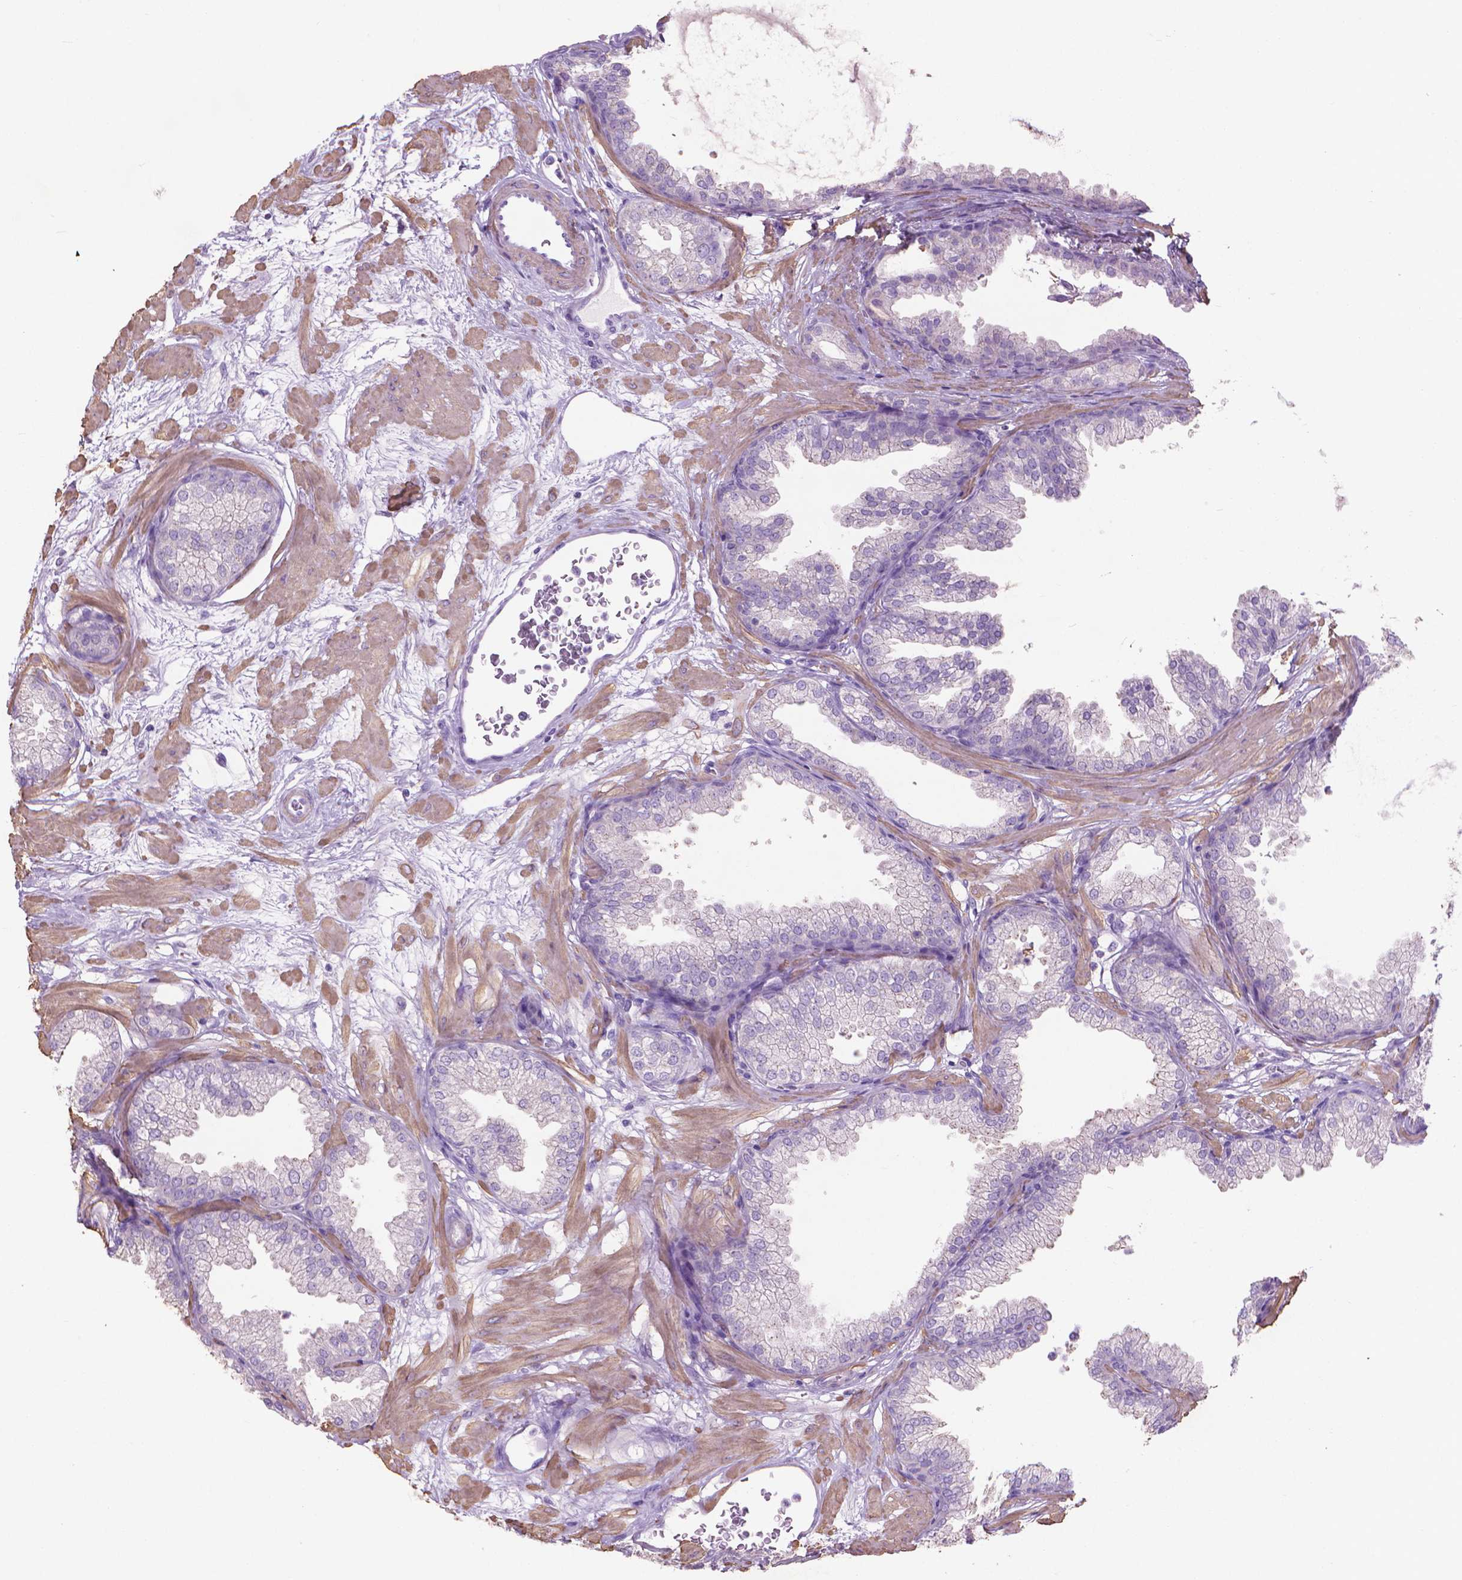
{"staining": {"intensity": "negative", "quantity": "none", "location": "none"}, "tissue": "prostate", "cell_type": "Glandular cells", "image_type": "normal", "snomed": [{"axis": "morphology", "description": "Normal tissue, NOS"}, {"axis": "topography", "description": "Prostate"}], "caption": "Benign prostate was stained to show a protein in brown. There is no significant positivity in glandular cells. (Stains: DAB (3,3'-diaminobenzidine) immunohistochemistry (IHC) with hematoxylin counter stain, Microscopy: brightfield microscopy at high magnification).", "gene": "AQP10", "patient": {"sex": "male", "age": 37}}